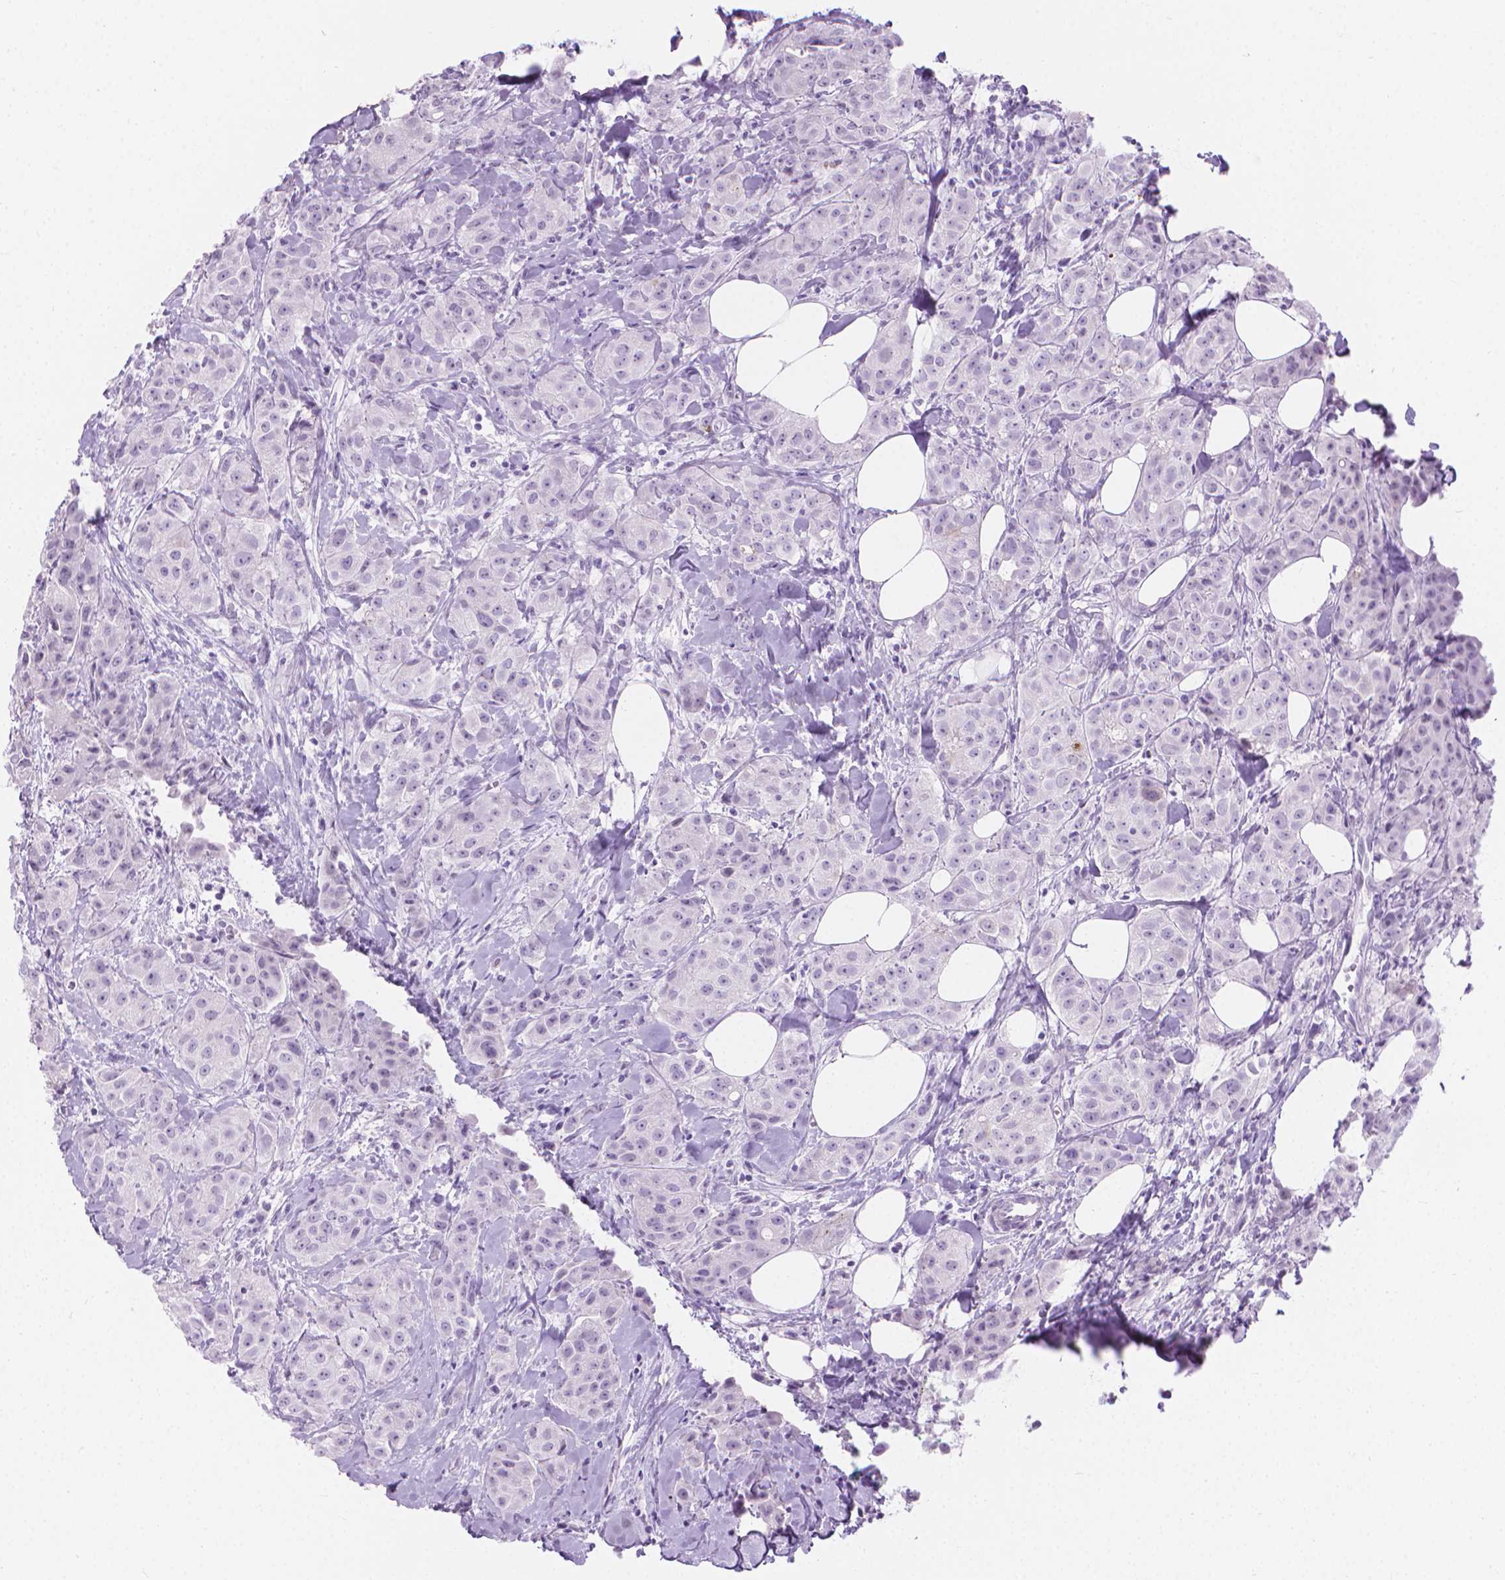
{"staining": {"intensity": "negative", "quantity": "none", "location": "none"}, "tissue": "breast cancer", "cell_type": "Tumor cells", "image_type": "cancer", "snomed": [{"axis": "morphology", "description": "Duct carcinoma"}, {"axis": "topography", "description": "Breast"}], "caption": "Immunohistochemistry image of neoplastic tissue: human breast cancer (infiltrating ductal carcinoma) stained with DAB (3,3'-diaminobenzidine) reveals no significant protein staining in tumor cells.", "gene": "CFAP52", "patient": {"sex": "female", "age": 43}}